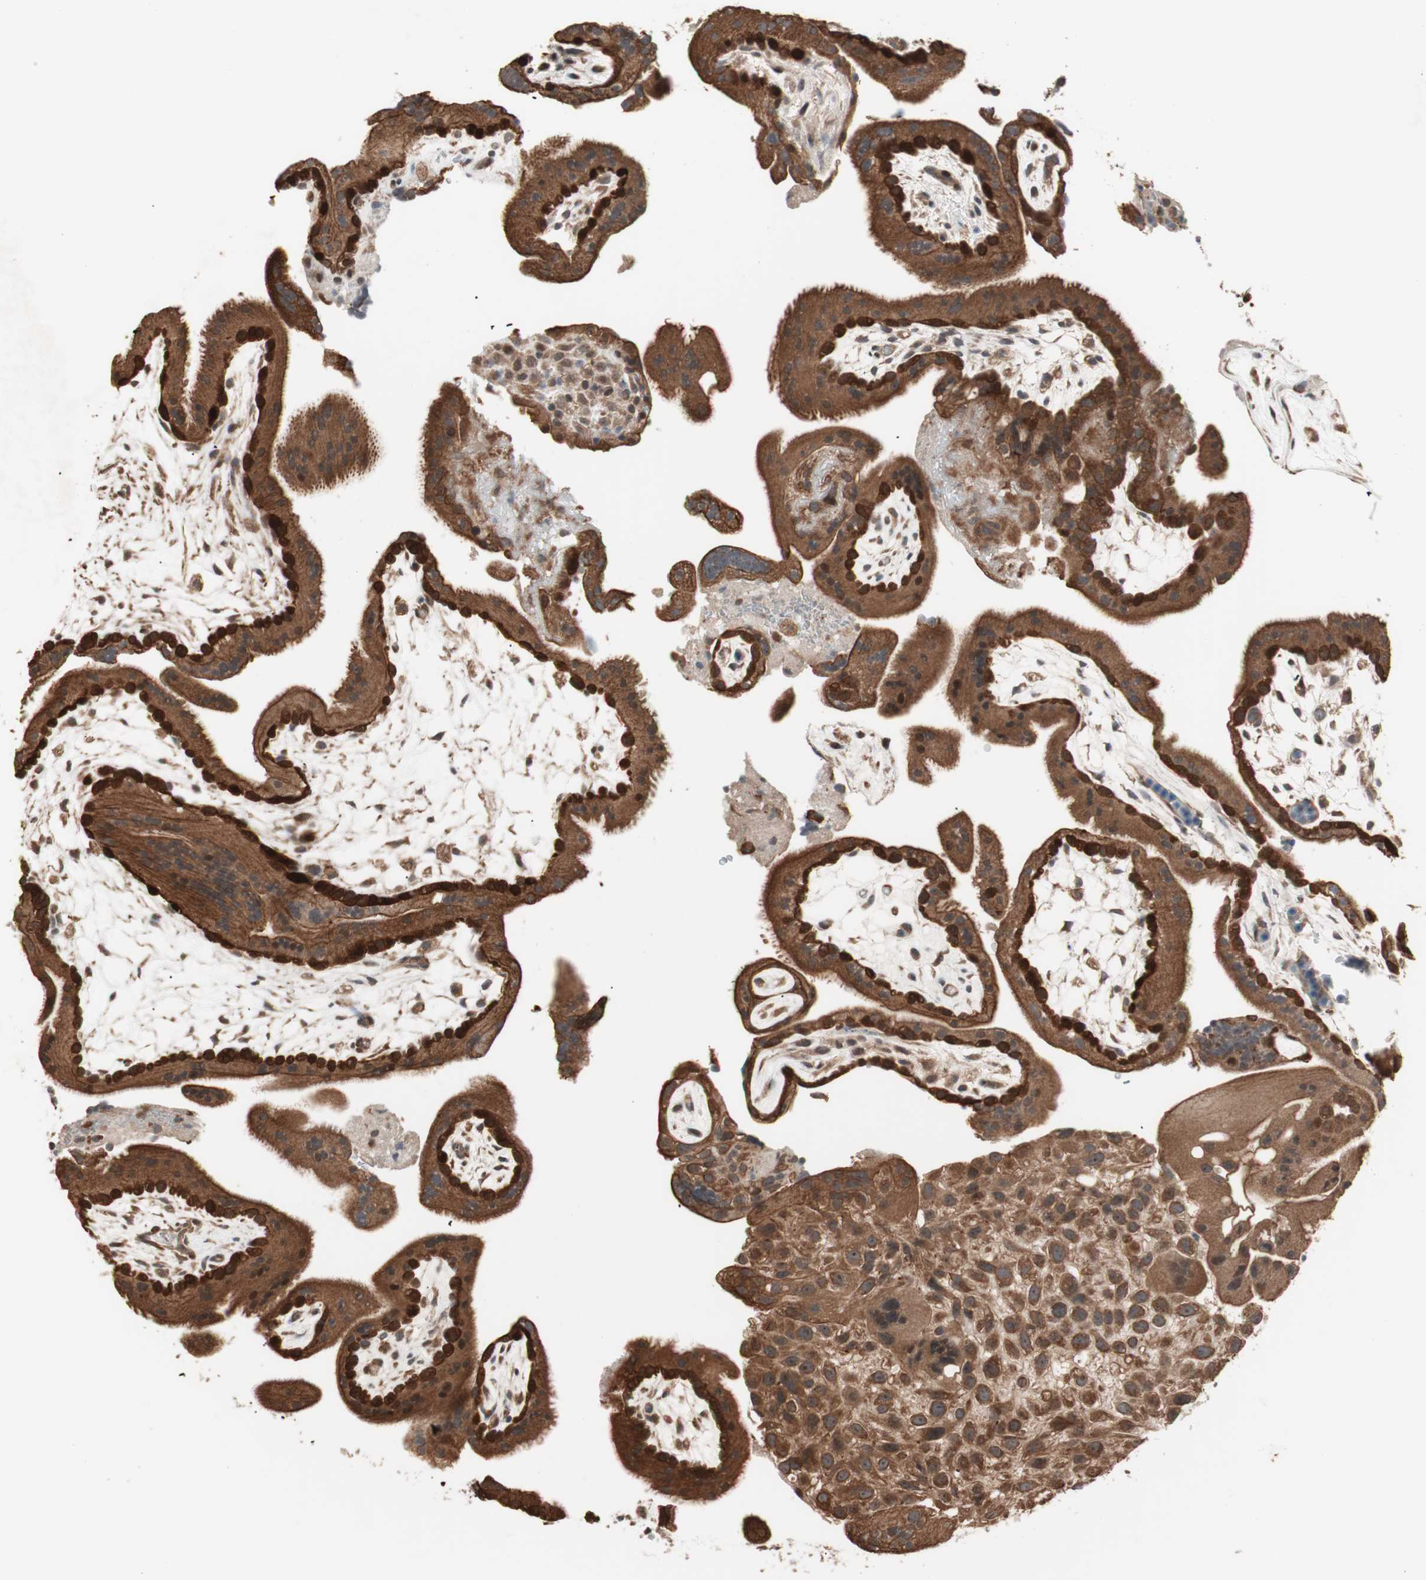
{"staining": {"intensity": "moderate", "quantity": ">75%", "location": "cytoplasmic/membranous"}, "tissue": "placenta", "cell_type": "Decidual cells", "image_type": "normal", "snomed": [{"axis": "morphology", "description": "Normal tissue, NOS"}, {"axis": "topography", "description": "Placenta"}], "caption": "Normal placenta exhibits moderate cytoplasmic/membranous staining in about >75% of decidual cells, visualized by immunohistochemistry.", "gene": "FBXO5", "patient": {"sex": "female", "age": 19}}